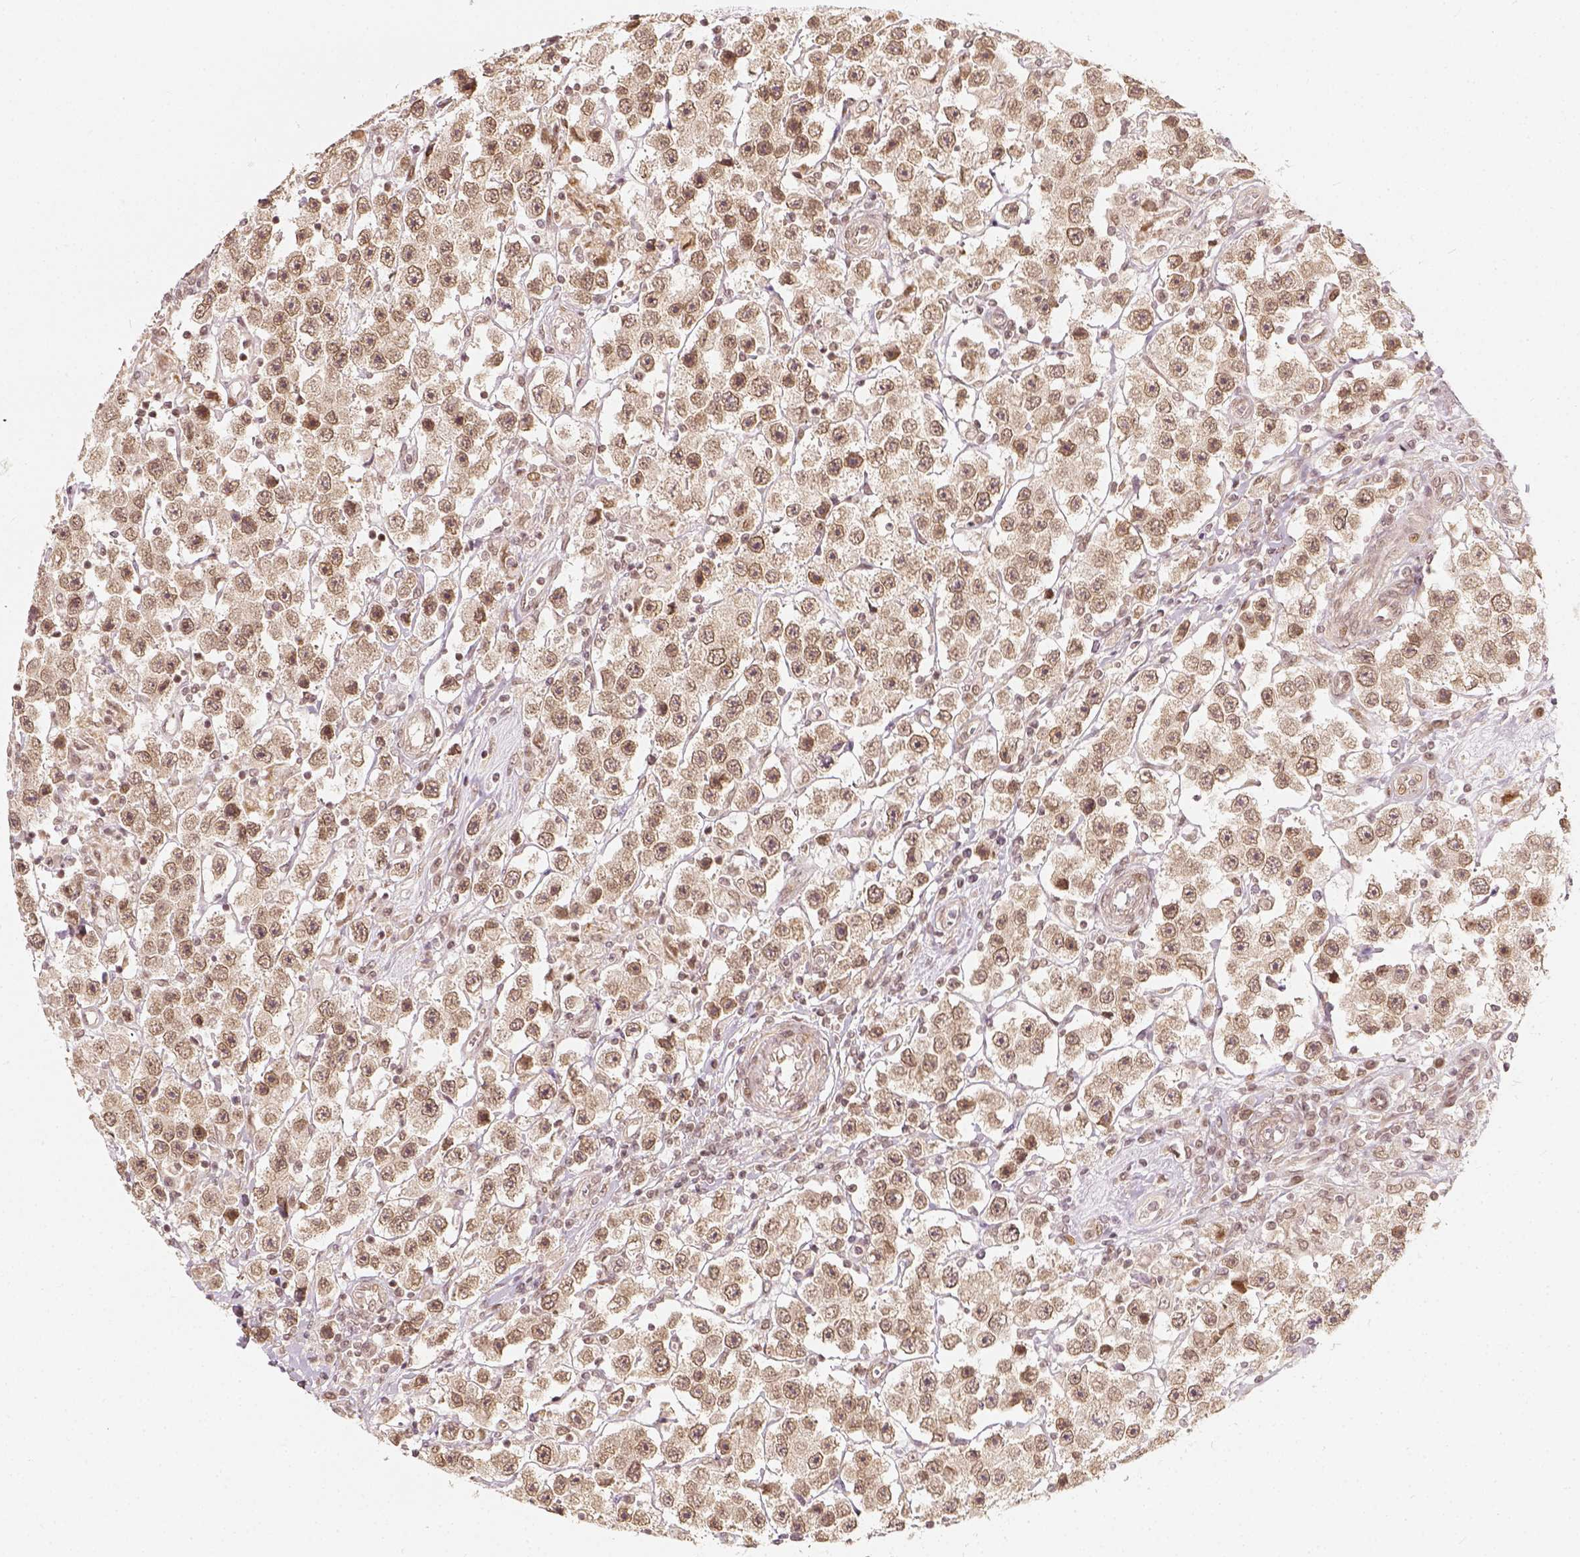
{"staining": {"intensity": "weak", "quantity": ">75%", "location": "cytoplasmic/membranous,nuclear"}, "tissue": "testis cancer", "cell_type": "Tumor cells", "image_type": "cancer", "snomed": [{"axis": "morphology", "description": "Seminoma, NOS"}, {"axis": "topography", "description": "Testis"}], "caption": "Testis cancer (seminoma) stained with a protein marker exhibits weak staining in tumor cells.", "gene": "ZMAT3", "patient": {"sex": "male", "age": 45}}